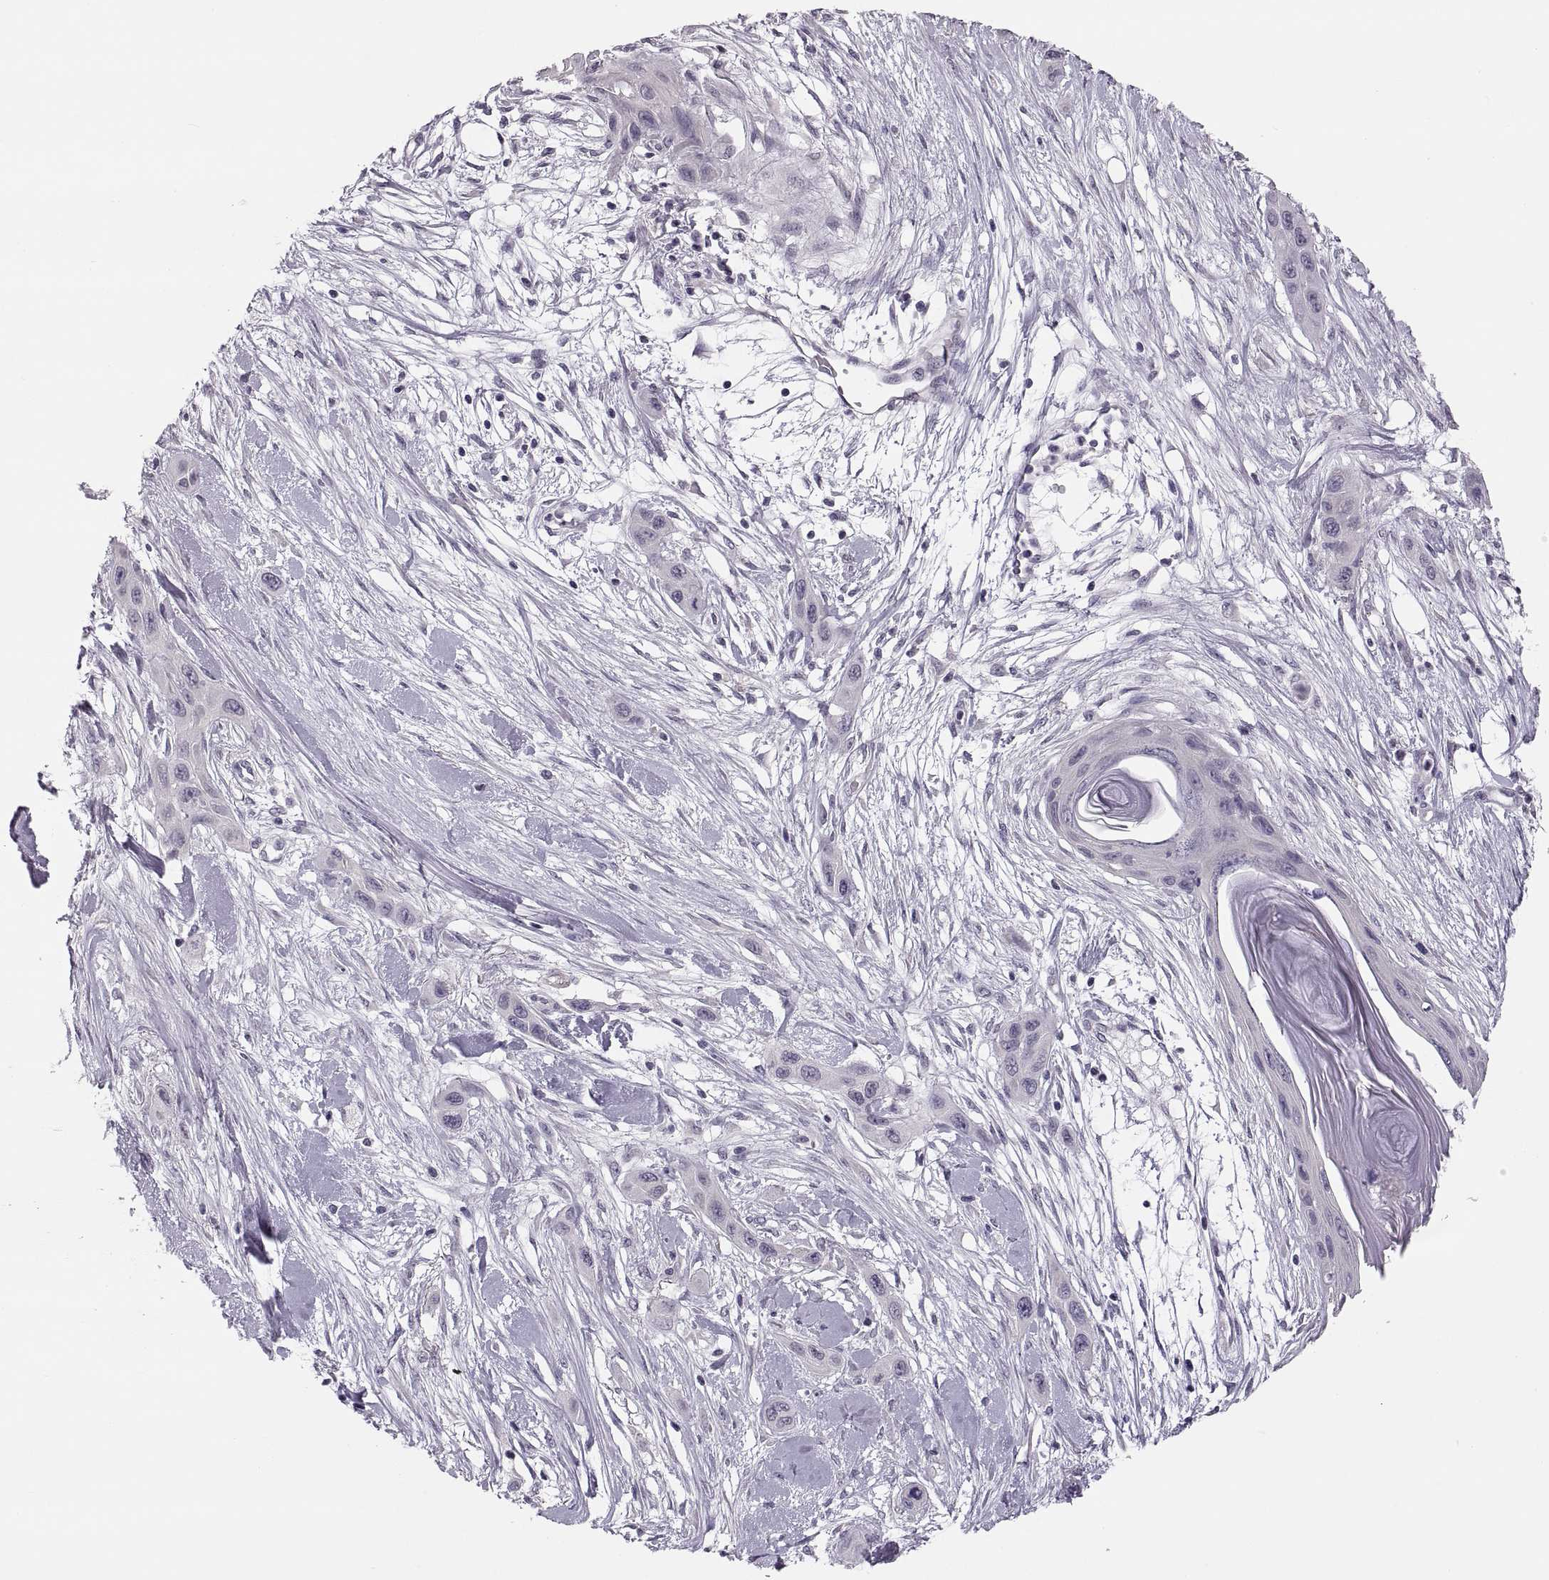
{"staining": {"intensity": "negative", "quantity": "none", "location": "none"}, "tissue": "skin cancer", "cell_type": "Tumor cells", "image_type": "cancer", "snomed": [{"axis": "morphology", "description": "Squamous cell carcinoma, NOS"}, {"axis": "topography", "description": "Skin"}], "caption": "Immunohistochemistry of skin squamous cell carcinoma shows no staining in tumor cells.", "gene": "ADH6", "patient": {"sex": "male", "age": 79}}